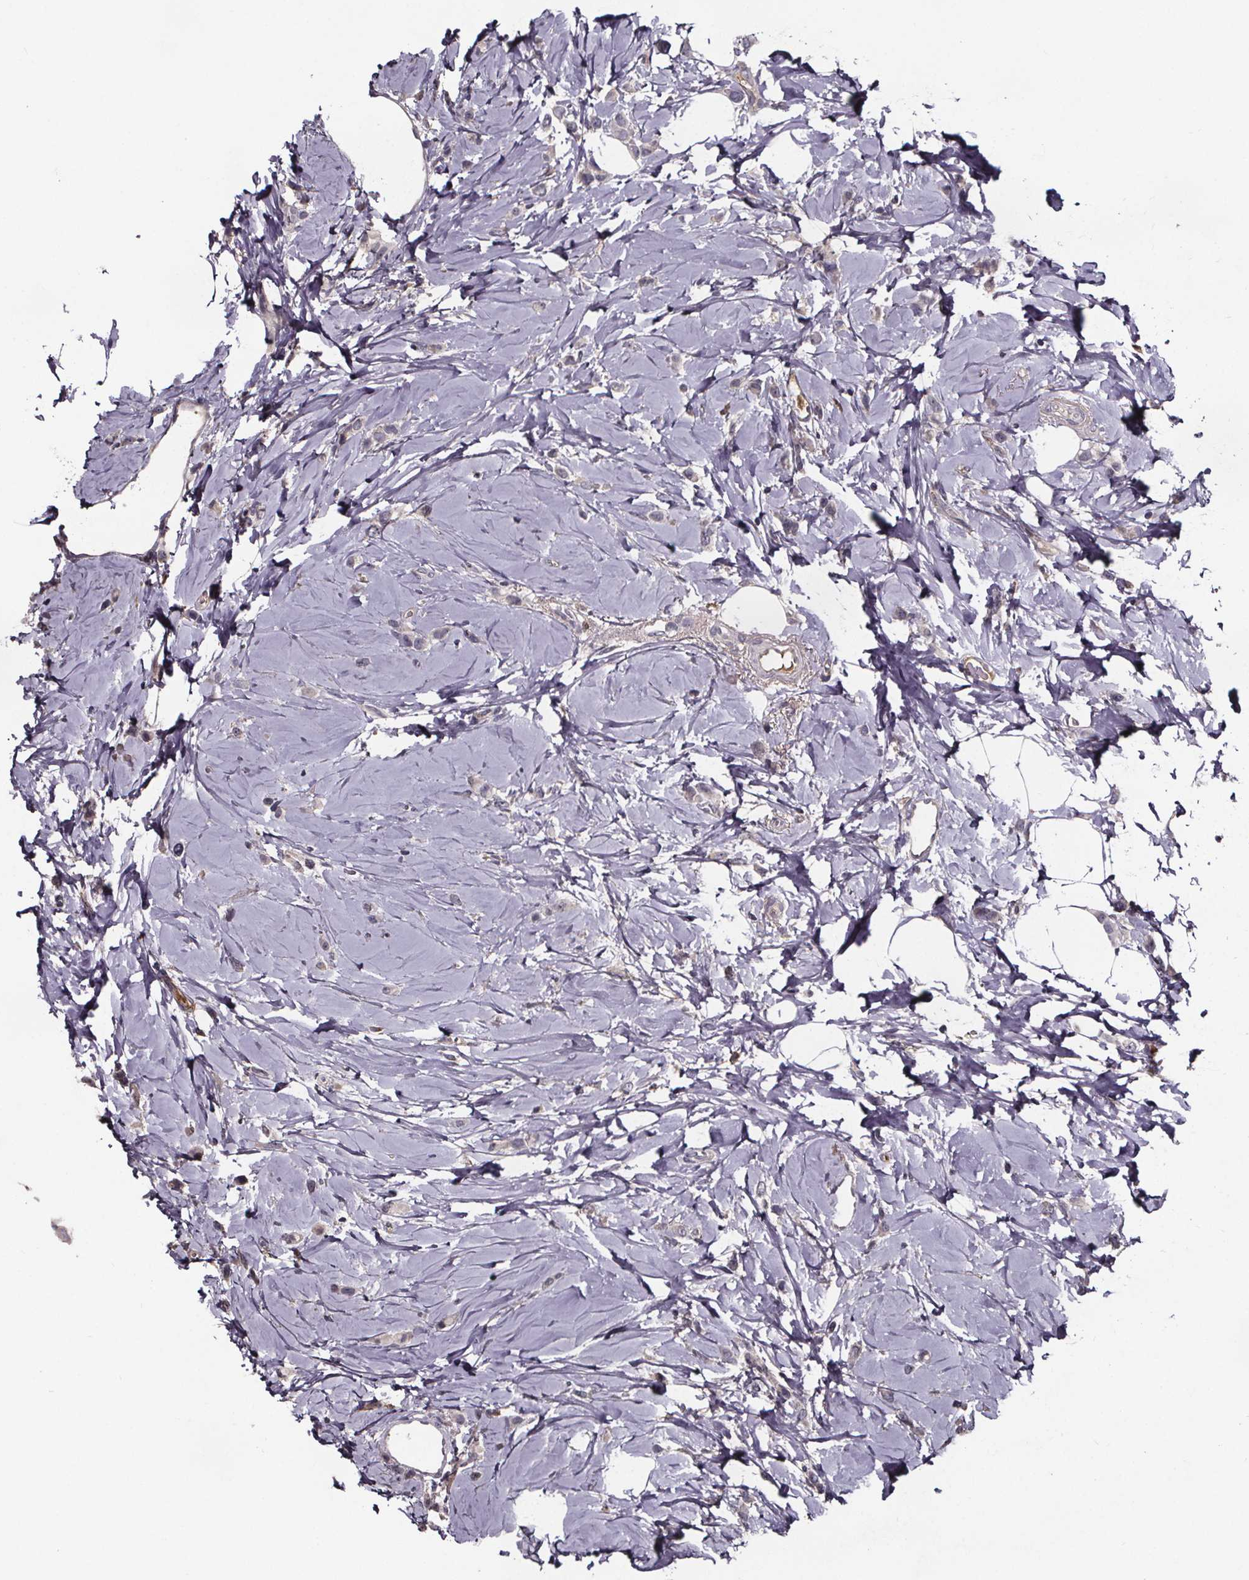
{"staining": {"intensity": "negative", "quantity": "none", "location": "none"}, "tissue": "breast cancer", "cell_type": "Tumor cells", "image_type": "cancer", "snomed": [{"axis": "morphology", "description": "Lobular carcinoma"}, {"axis": "topography", "description": "Breast"}], "caption": "Photomicrograph shows no protein positivity in tumor cells of breast cancer tissue.", "gene": "NPHP4", "patient": {"sex": "female", "age": 66}}